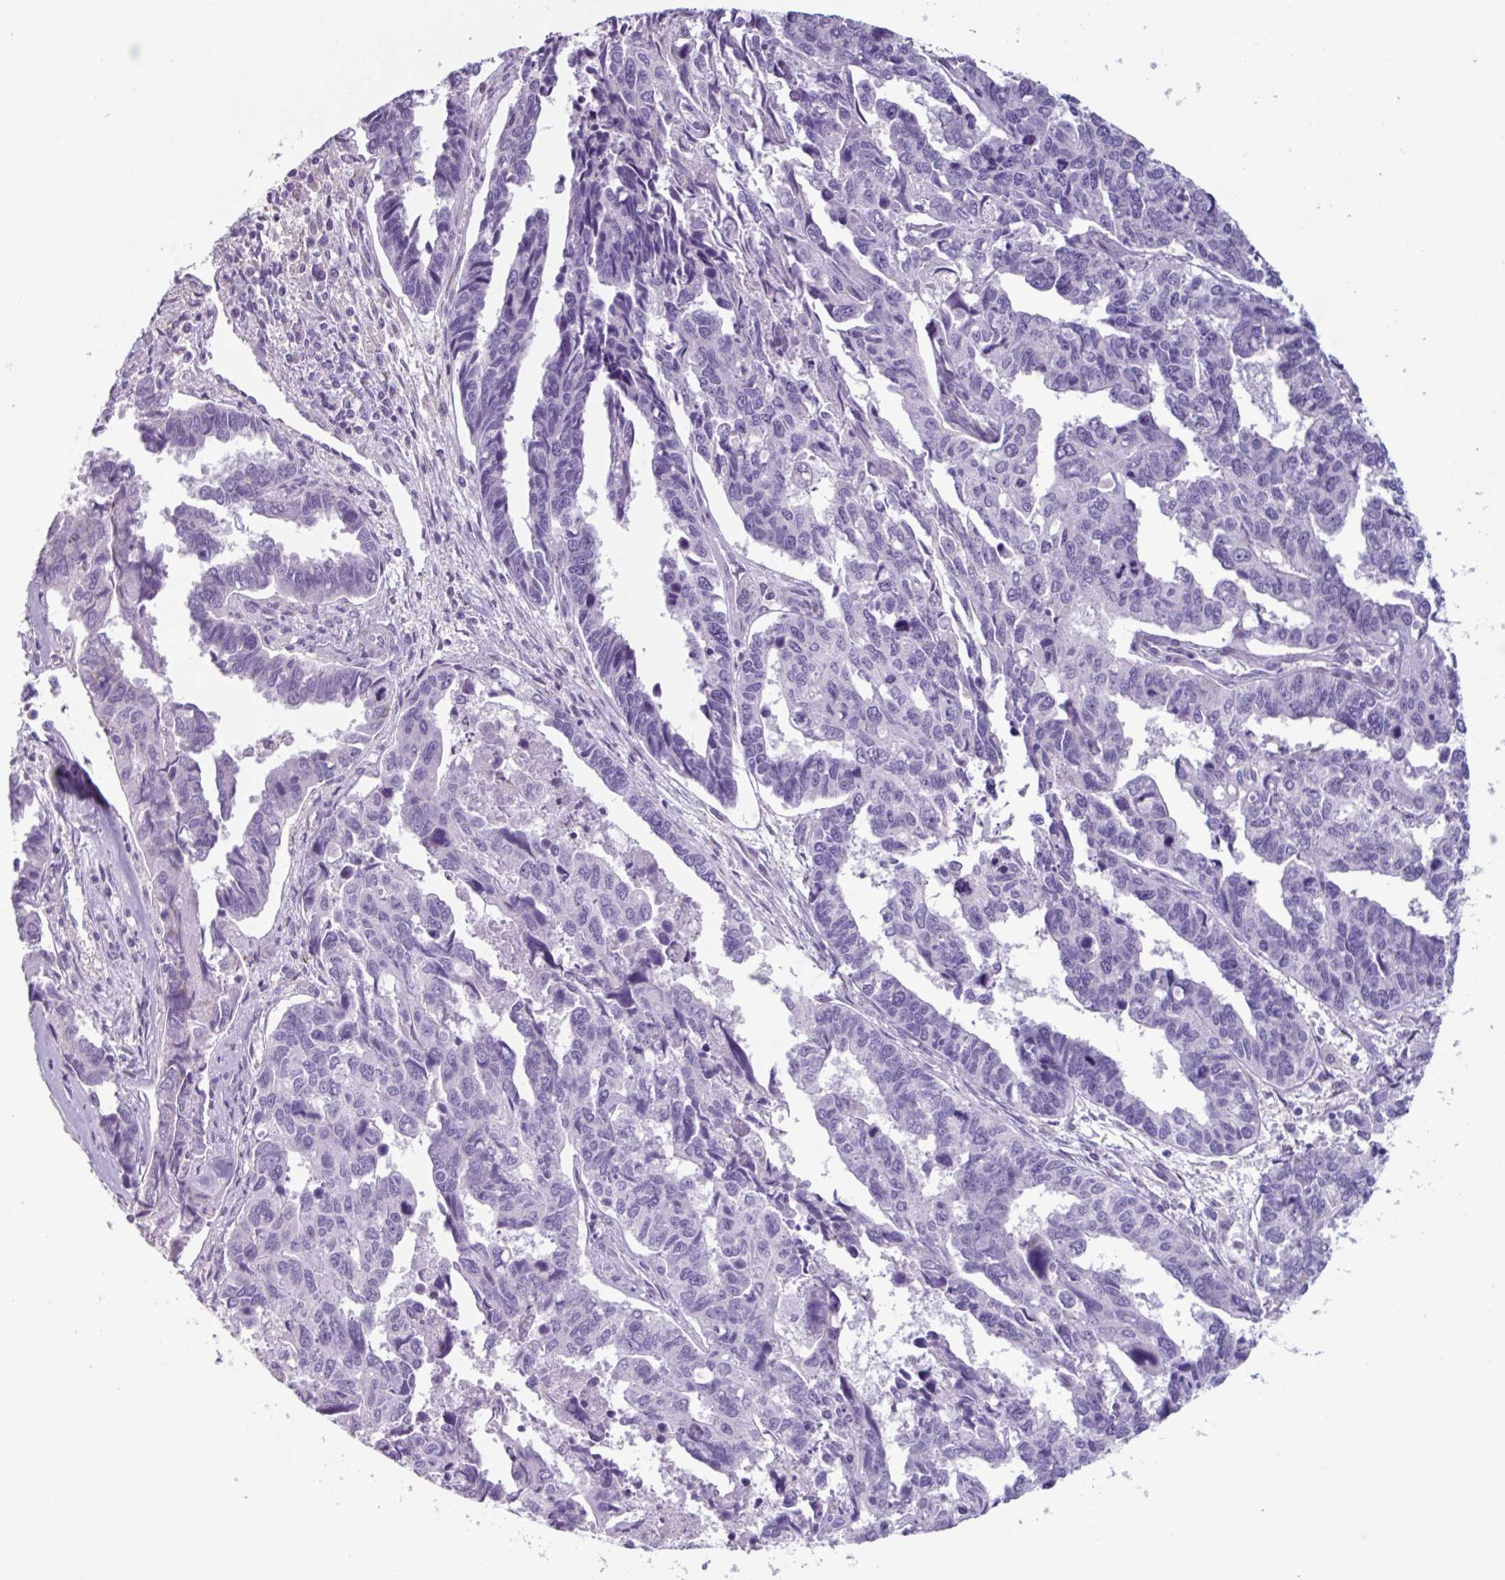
{"staining": {"intensity": "negative", "quantity": "none", "location": "none"}, "tissue": "endometrial cancer", "cell_type": "Tumor cells", "image_type": "cancer", "snomed": [{"axis": "morphology", "description": "Adenocarcinoma, NOS"}, {"axis": "topography", "description": "Endometrium"}], "caption": "IHC photomicrograph of neoplastic tissue: endometrial adenocarcinoma stained with DAB exhibits no significant protein positivity in tumor cells.", "gene": "ADGRE1", "patient": {"sex": "female", "age": 73}}